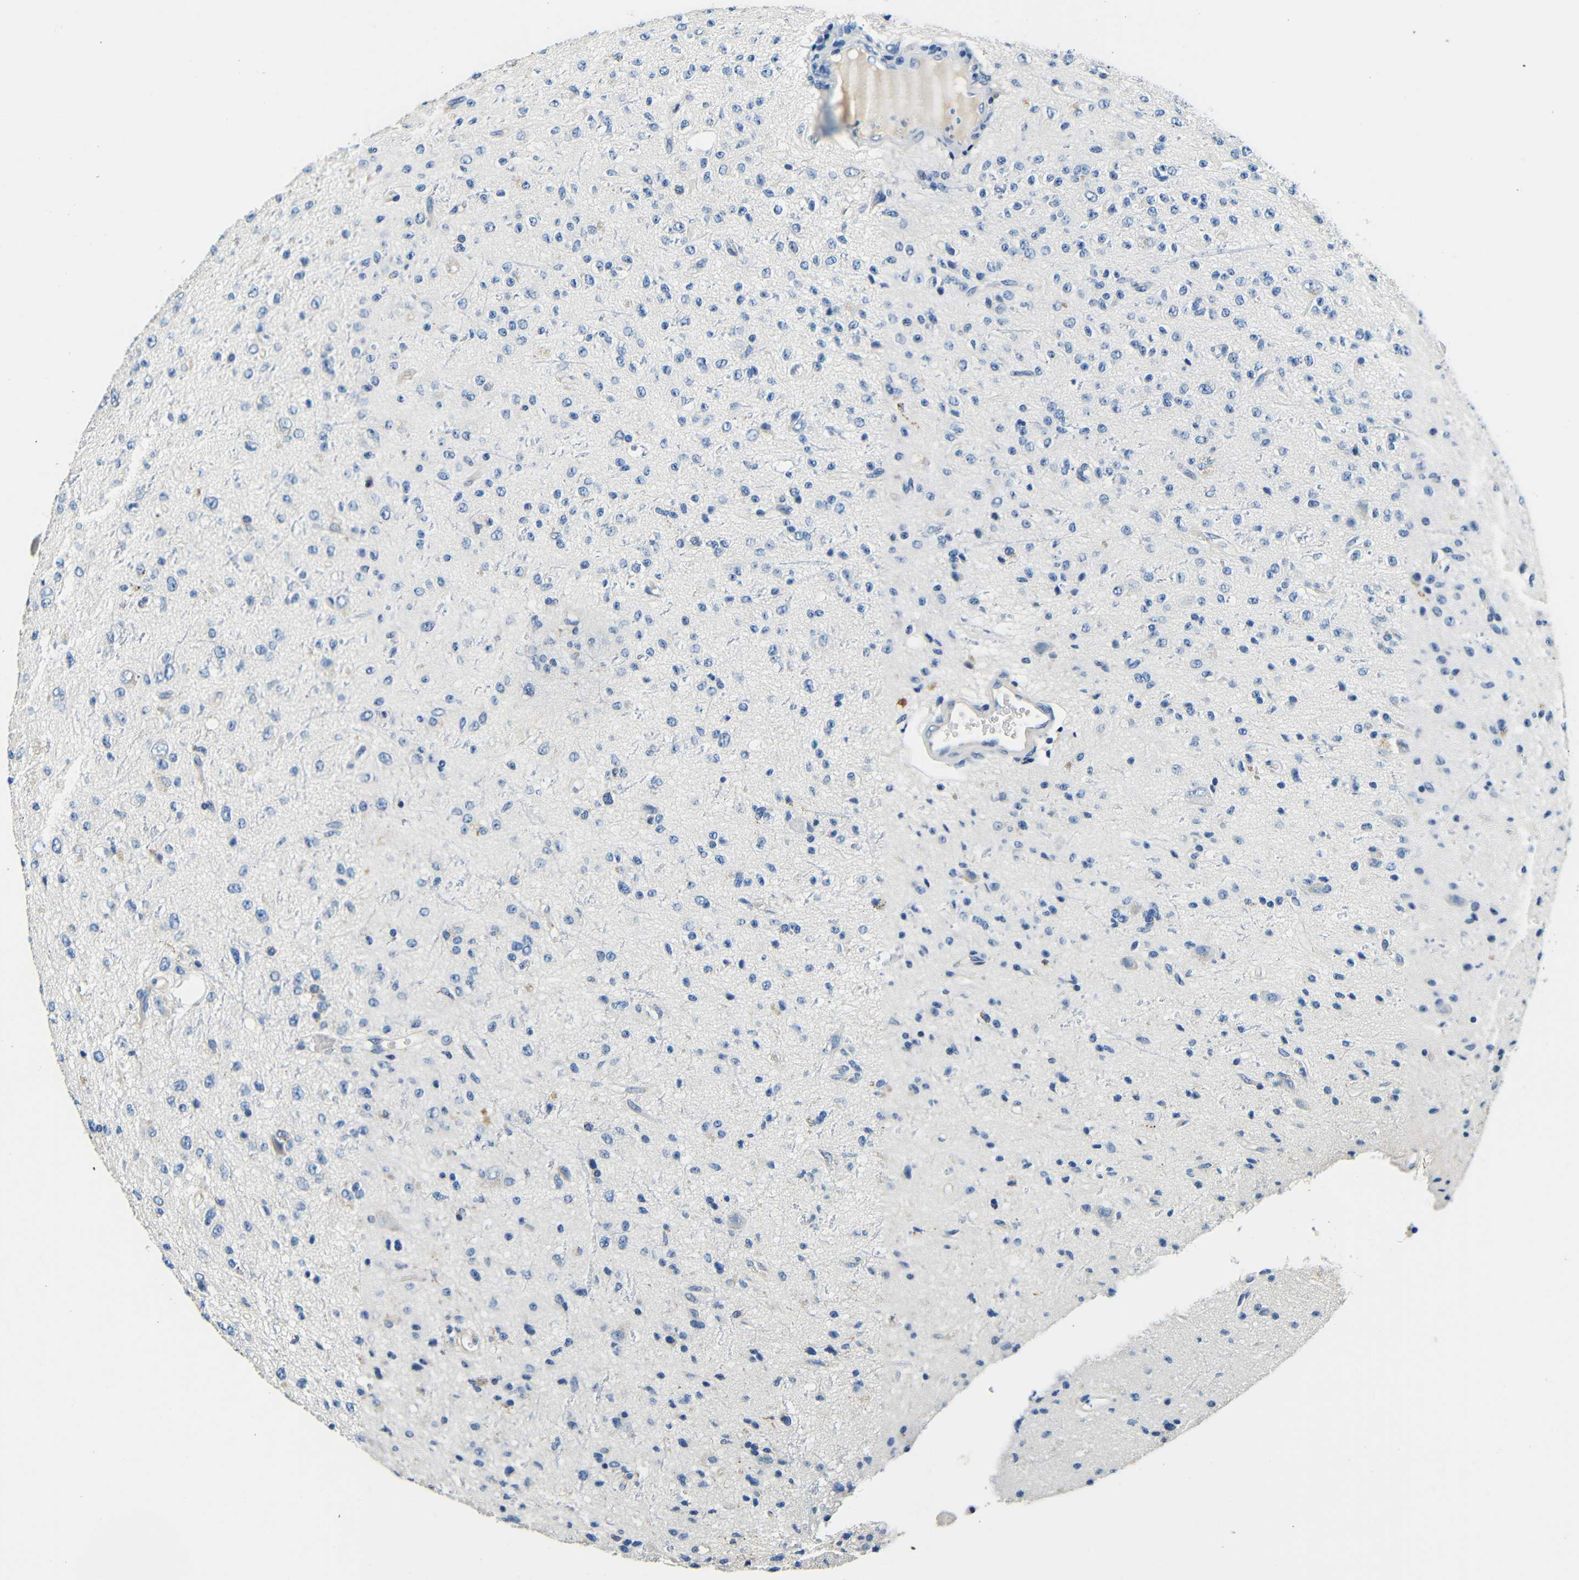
{"staining": {"intensity": "negative", "quantity": "none", "location": "none"}, "tissue": "glioma", "cell_type": "Tumor cells", "image_type": "cancer", "snomed": [{"axis": "morphology", "description": "Glioma, malignant, High grade"}, {"axis": "topography", "description": "pancreas cauda"}], "caption": "Tumor cells are negative for brown protein staining in glioma.", "gene": "FMO5", "patient": {"sex": "male", "age": 60}}